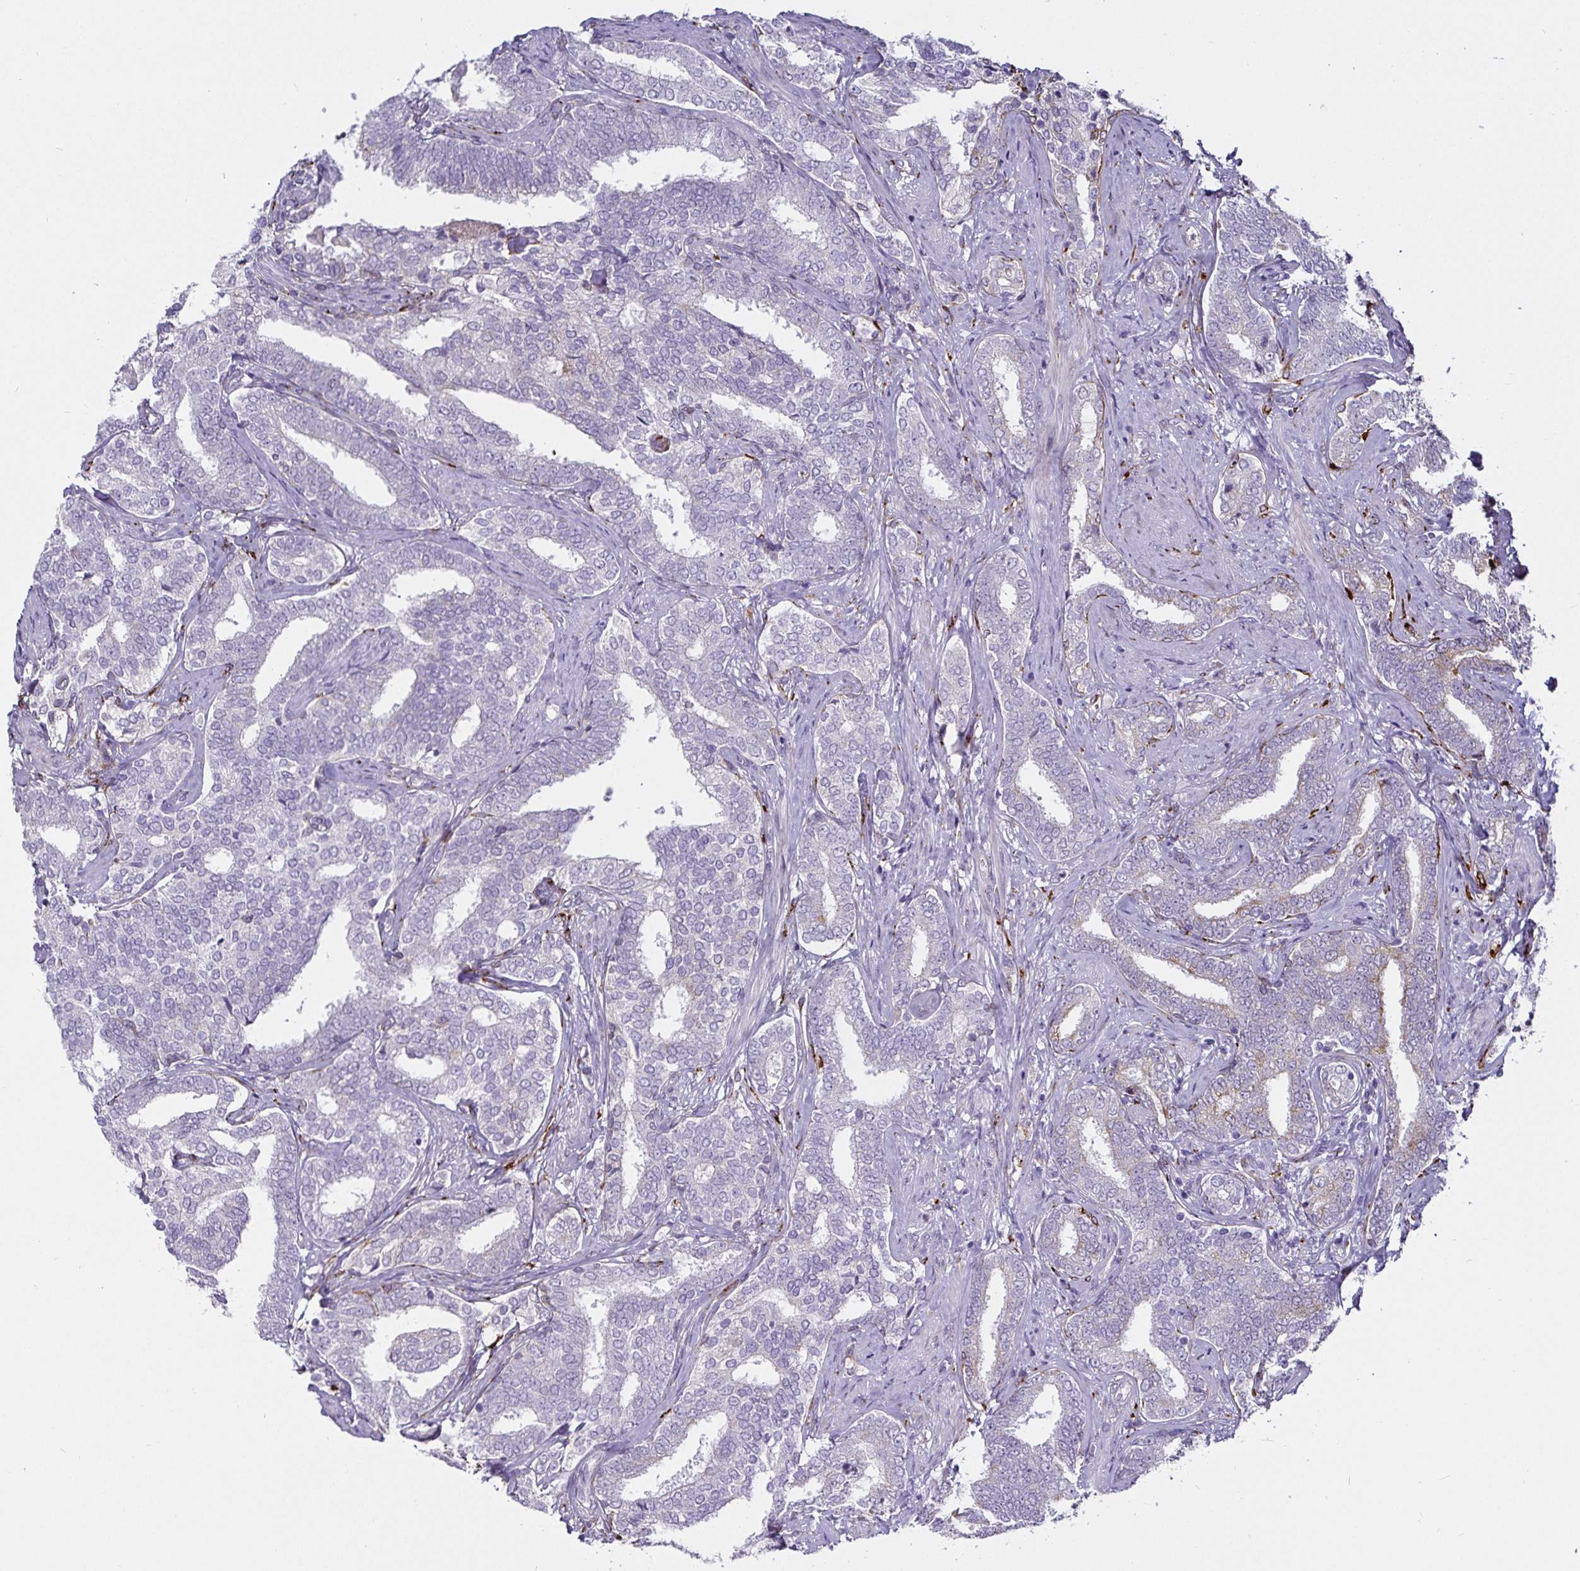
{"staining": {"intensity": "negative", "quantity": "none", "location": "none"}, "tissue": "prostate cancer", "cell_type": "Tumor cells", "image_type": "cancer", "snomed": [{"axis": "morphology", "description": "Adenocarcinoma, High grade"}, {"axis": "topography", "description": "Prostate"}], "caption": "Immunohistochemistry (IHC) of human prostate high-grade adenocarcinoma shows no expression in tumor cells.", "gene": "P4HA2", "patient": {"sex": "male", "age": 72}}